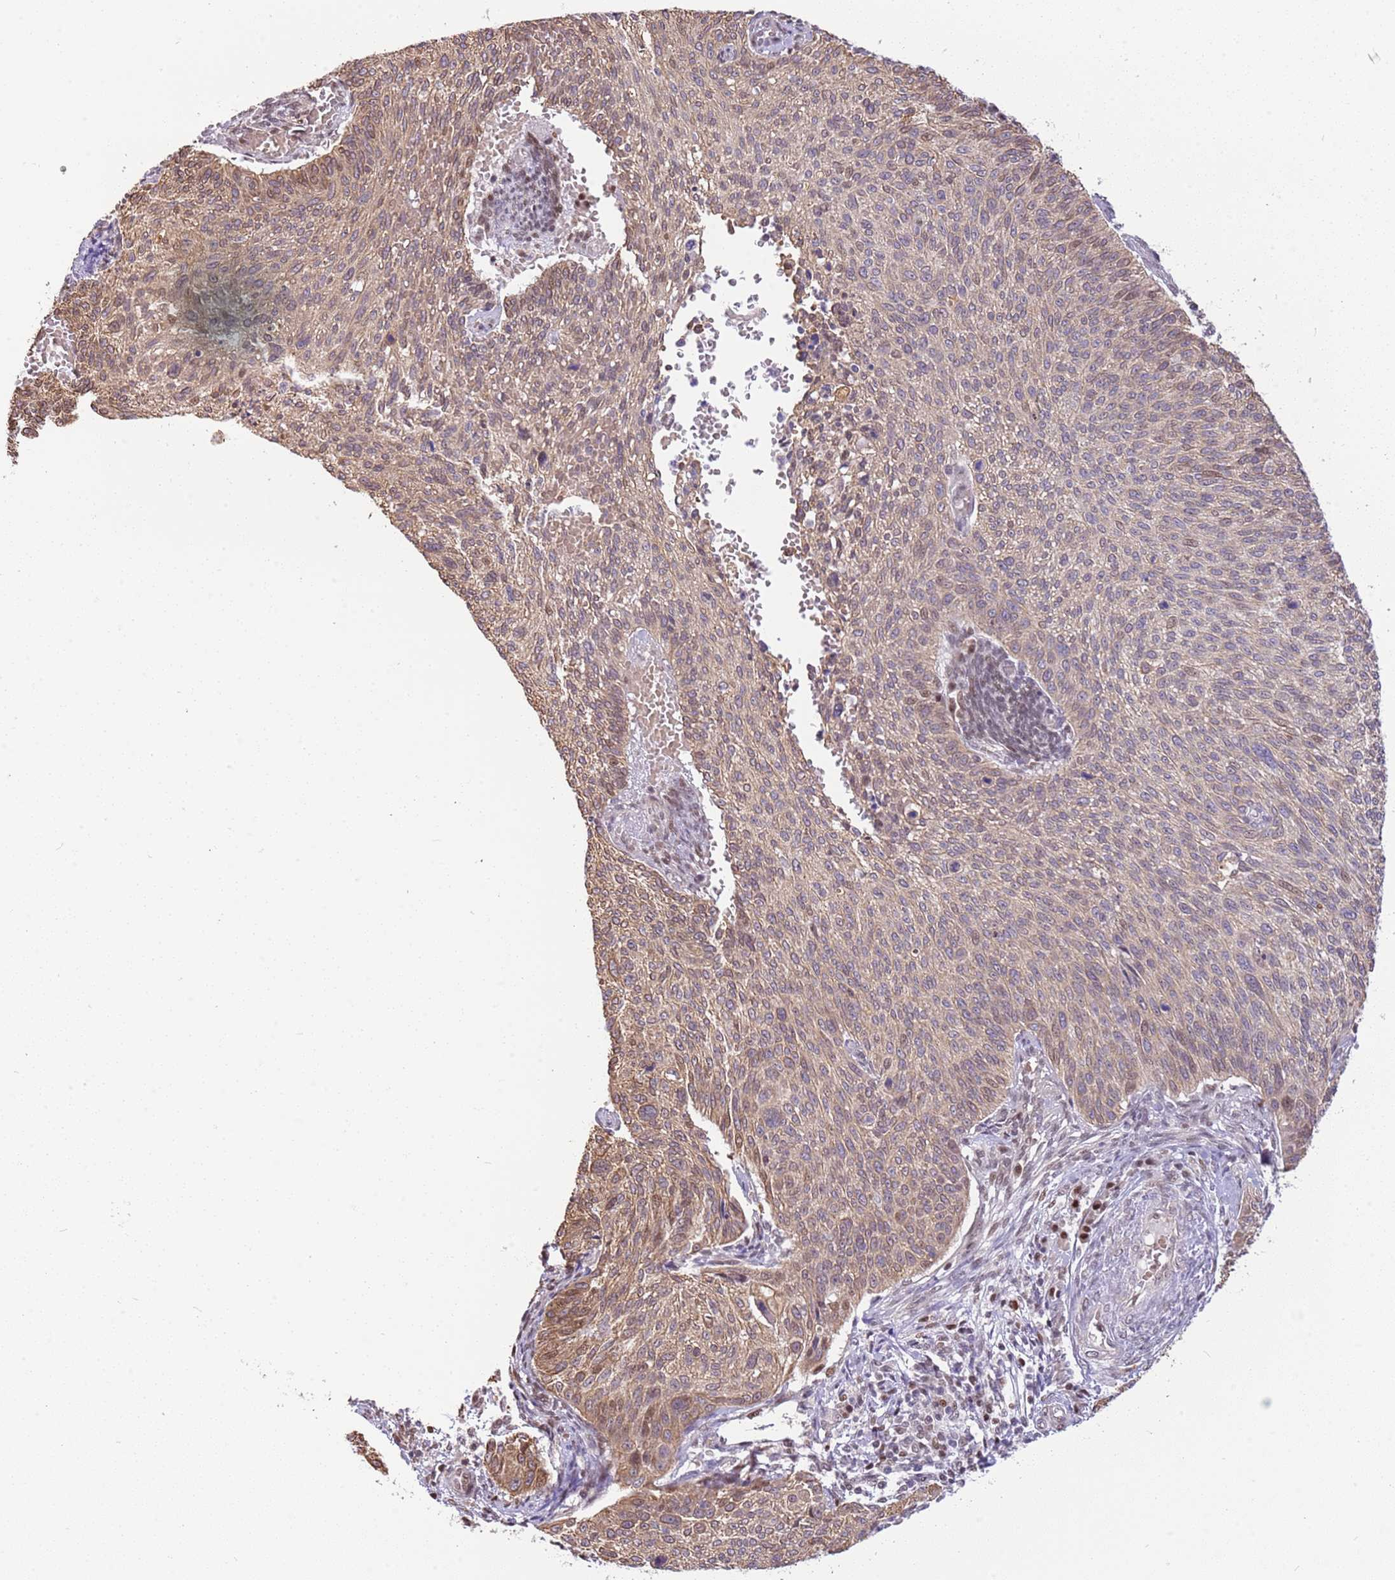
{"staining": {"intensity": "weak", "quantity": ">75%", "location": "cytoplasmic/membranous,nuclear"}, "tissue": "cervical cancer", "cell_type": "Tumor cells", "image_type": "cancer", "snomed": [{"axis": "morphology", "description": "Squamous cell carcinoma, NOS"}, {"axis": "topography", "description": "Cervix"}], "caption": "Immunohistochemistry micrograph of cervical cancer stained for a protein (brown), which demonstrates low levels of weak cytoplasmic/membranous and nuclear expression in about >75% of tumor cells.", "gene": "RFK", "patient": {"sex": "female", "age": 70}}